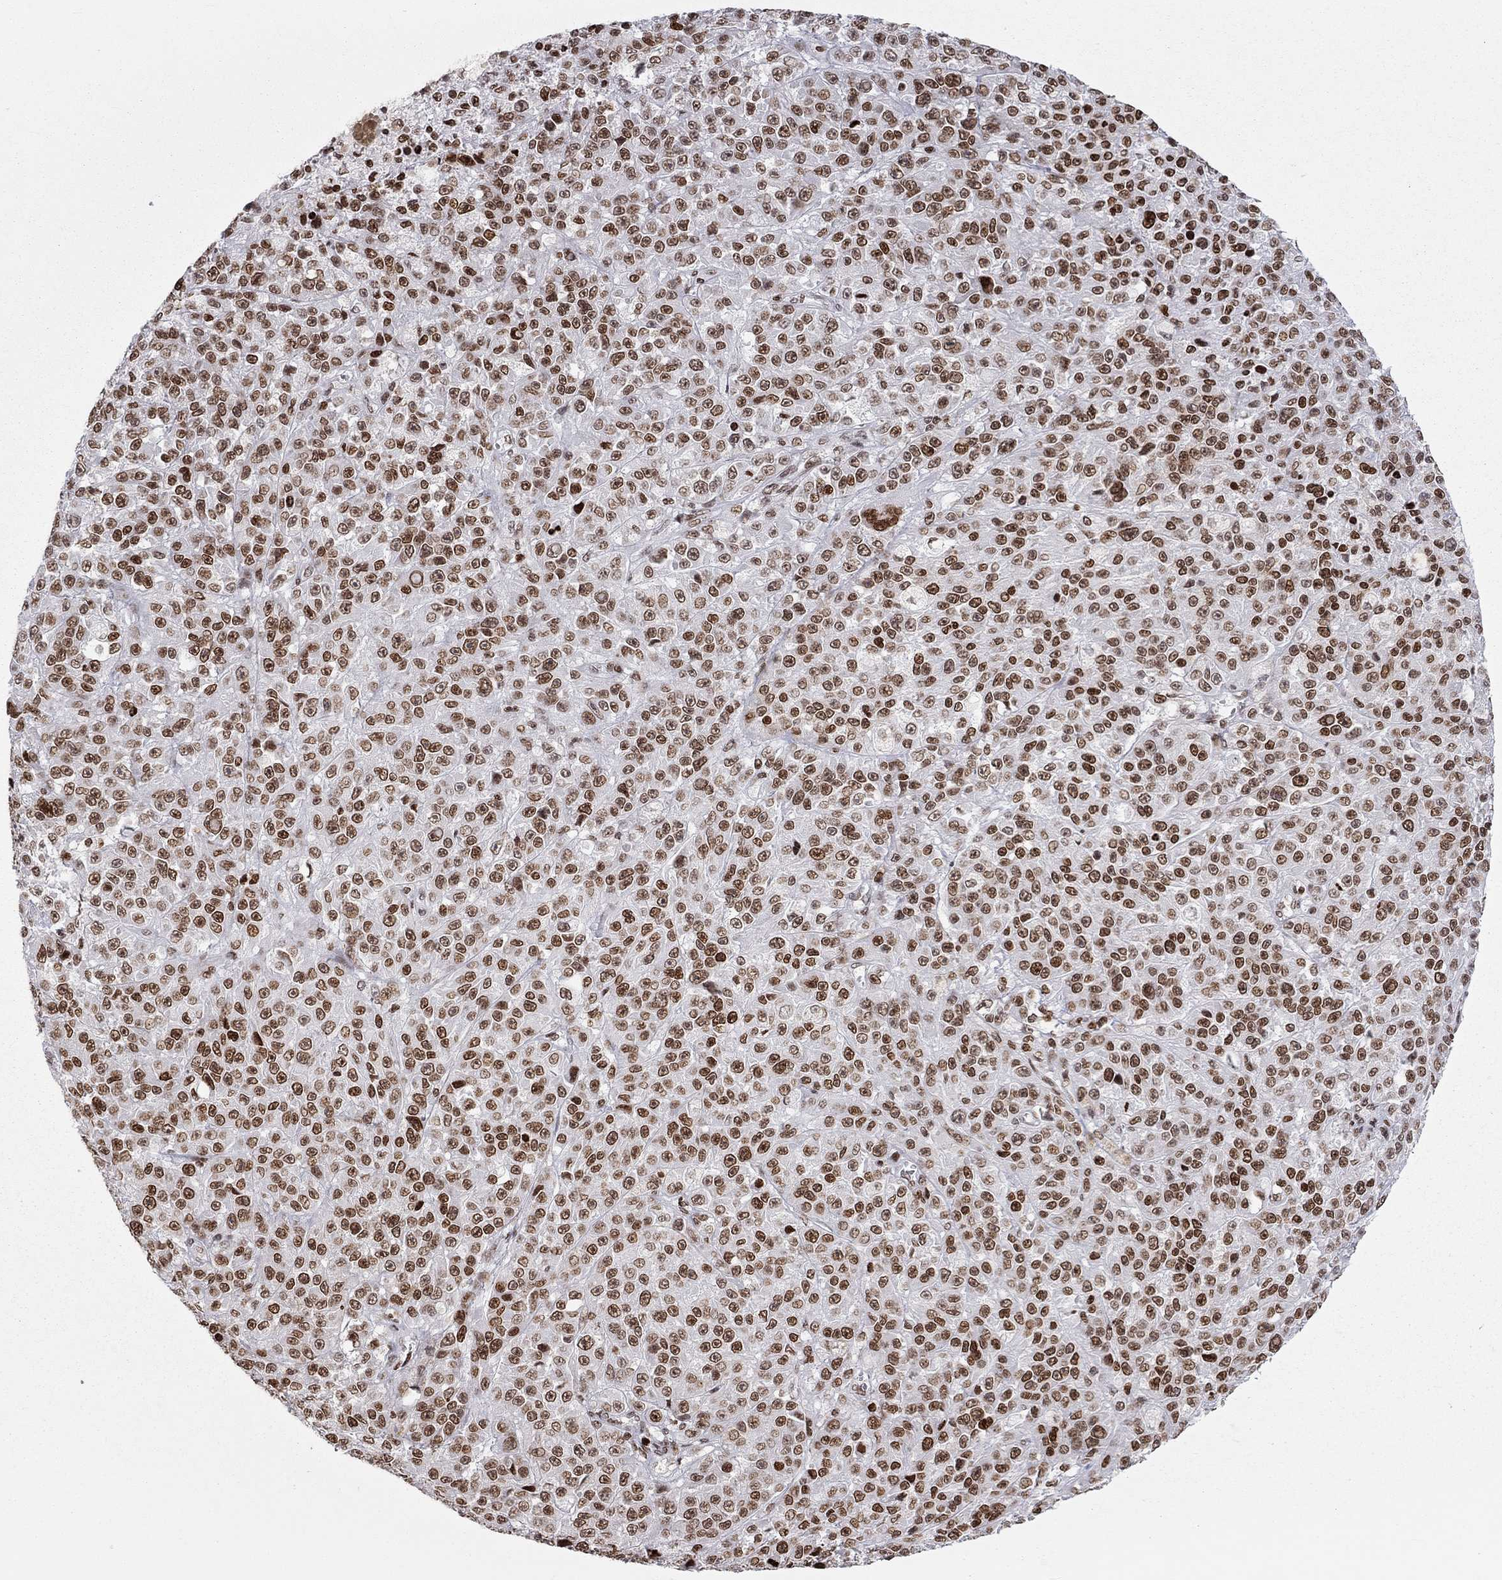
{"staining": {"intensity": "moderate", "quantity": ">75%", "location": "nuclear"}, "tissue": "melanoma", "cell_type": "Tumor cells", "image_type": "cancer", "snomed": [{"axis": "morphology", "description": "Malignant melanoma, NOS"}, {"axis": "topography", "description": "Skin"}], "caption": "A photomicrograph of malignant melanoma stained for a protein displays moderate nuclear brown staining in tumor cells. (brown staining indicates protein expression, while blue staining denotes nuclei).", "gene": "H2AX", "patient": {"sex": "female", "age": 58}}